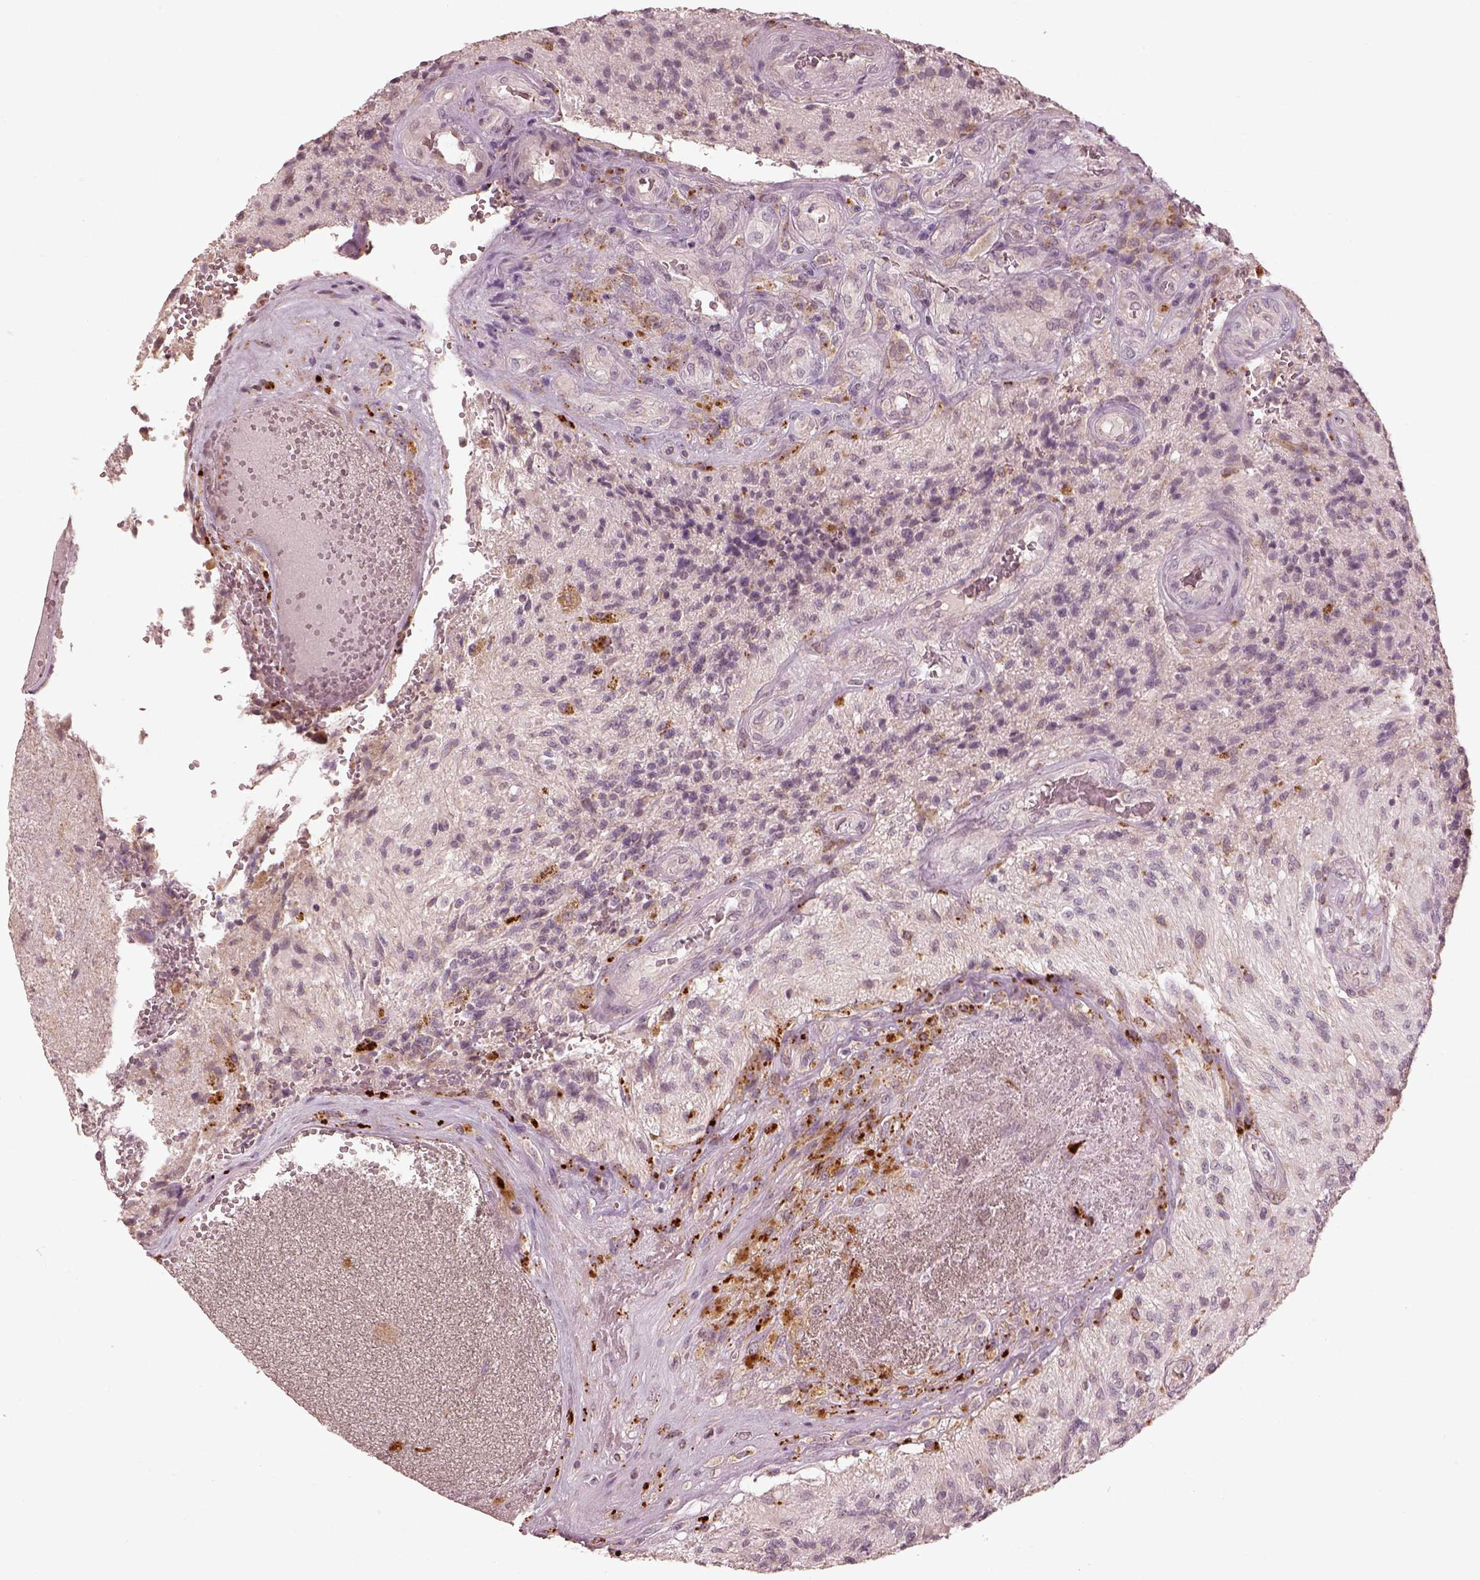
{"staining": {"intensity": "negative", "quantity": "none", "location": "none"}, "tissue": "glioma", "cell_type": "Tumor cells", "image_type": "cancer", "snomed": [{"axis": "morphology", "description": "Glioma, malignant, High grade"}, {"axis": "topography", "description": "Brain"}], "caption": "This is an immunohistochemistry (IHC) image of human high-grade glioma (malignant). There is no staining in tumor cells.", "gene": "SLC25A46", "patient": {"sex": "male", "age": 56}}